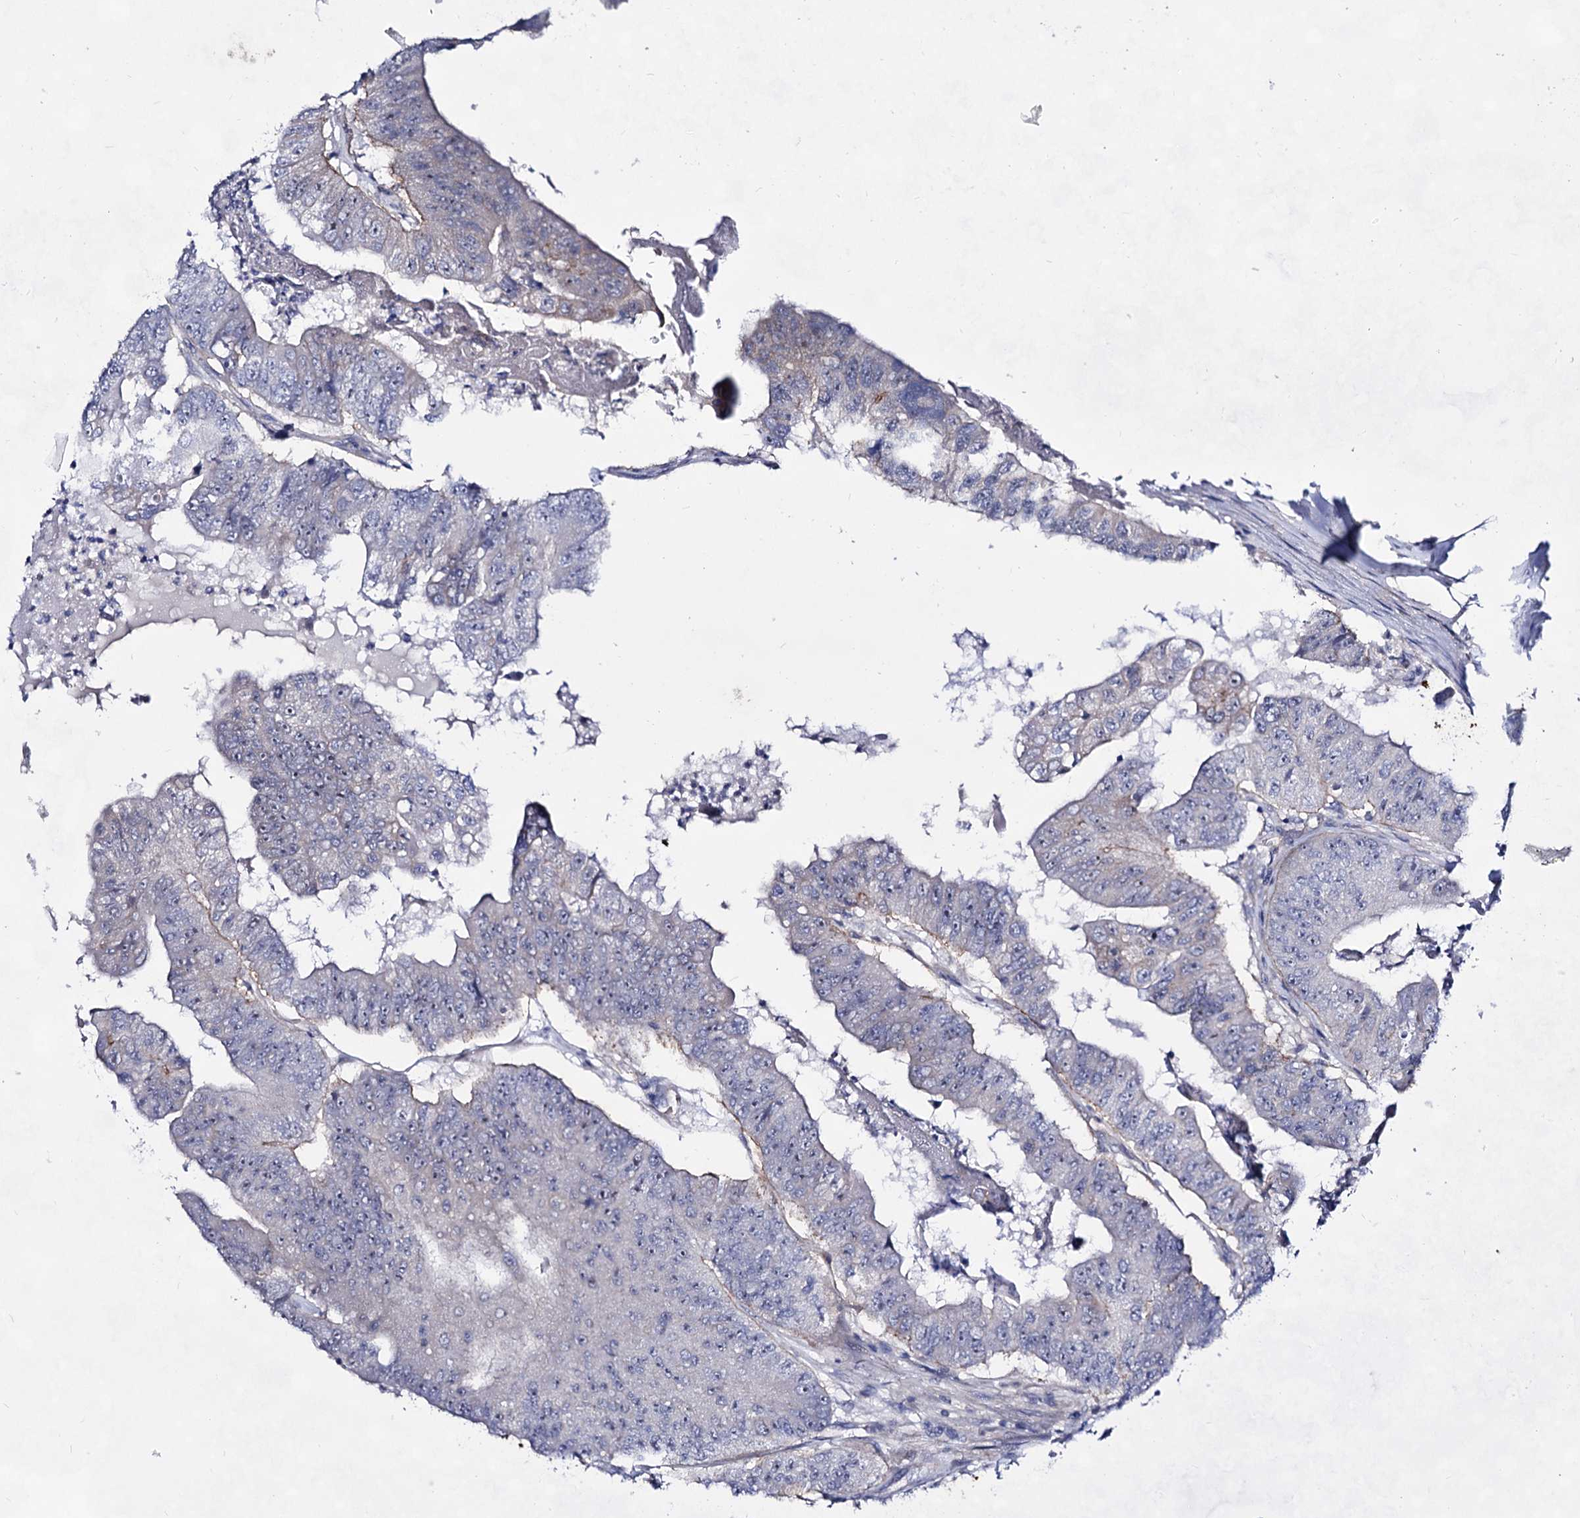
{"staining": {"intensity": "moderate", "quantity": "<25%", "location": "cytoplasmic/membranous"}, "tissue": "colorectal cancer", "cell_type": "Tumor cells", "image_type": "cancer", "snomed": [{"axis": "morphology", "description": "Adenocarcinoma, NOS"}, {"axis": "topography", "description": "Colon"}], "caption": "This is a histology image of IHC staining of adenocarcinoma (colorectal), which shows moderate positivity in the cytoplasmic/membranous of tumor cells.", "gene": "PLIN1", "patient": {"sex": "female", "age": 67}}